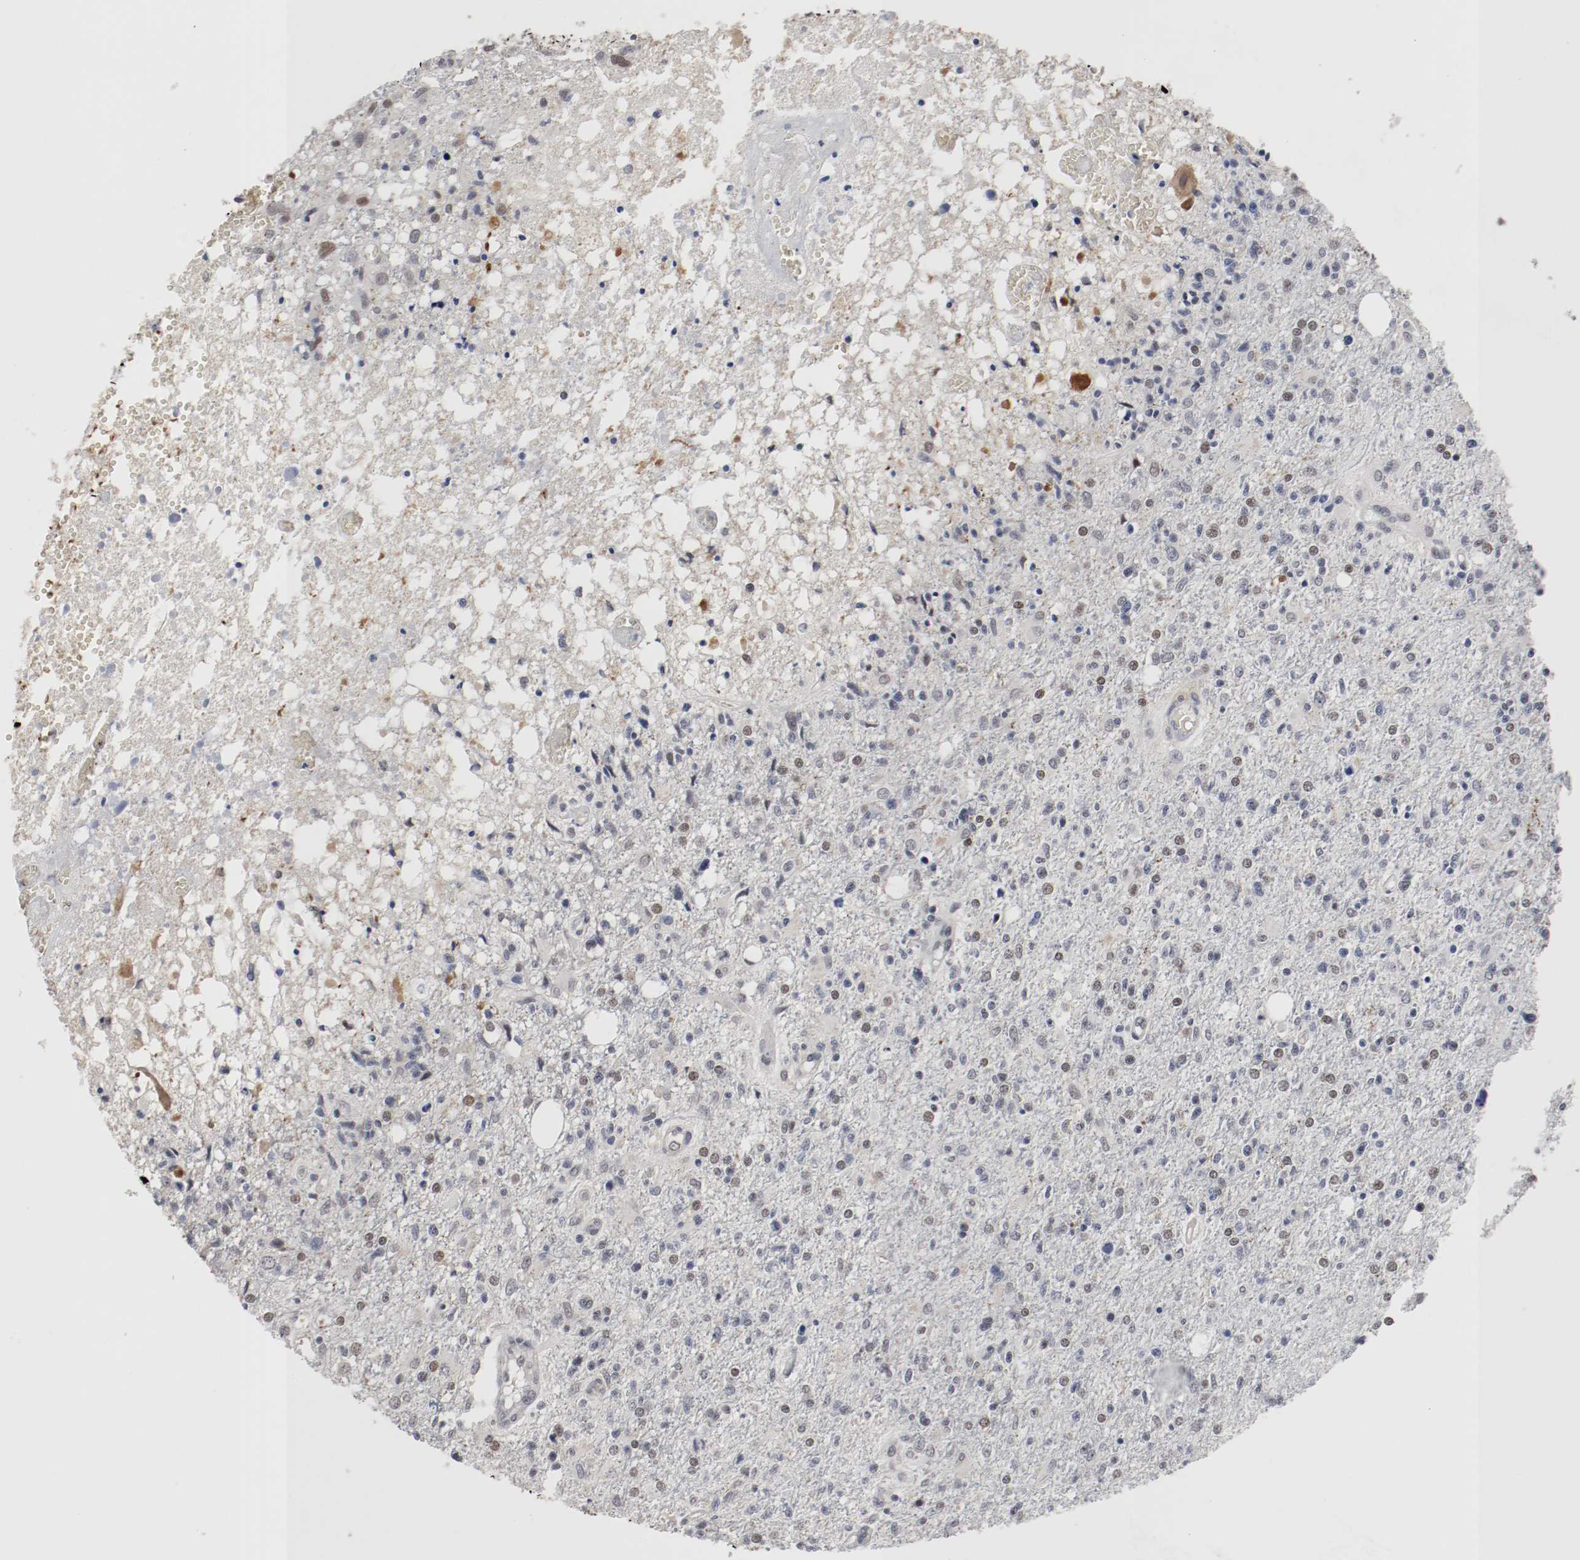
{"staining": {"intensity": "weak", "quantity": "<25%", "location": "nuclear"}, "tissue": "glioma", "cell_type": "Tumor cells", "image_type": "cancer", "snomed": [{"axis": "morphology", "description": "Glioma, malignant, High grade"}, {"axis": "topography", "description": "Cerebral cortex"}], "caption": "Image shows no significant protein staining in tumor cells of malignant glioma (high-grade).", "gene": "JUND", "patient": {"sex": "male", "age": 76}}